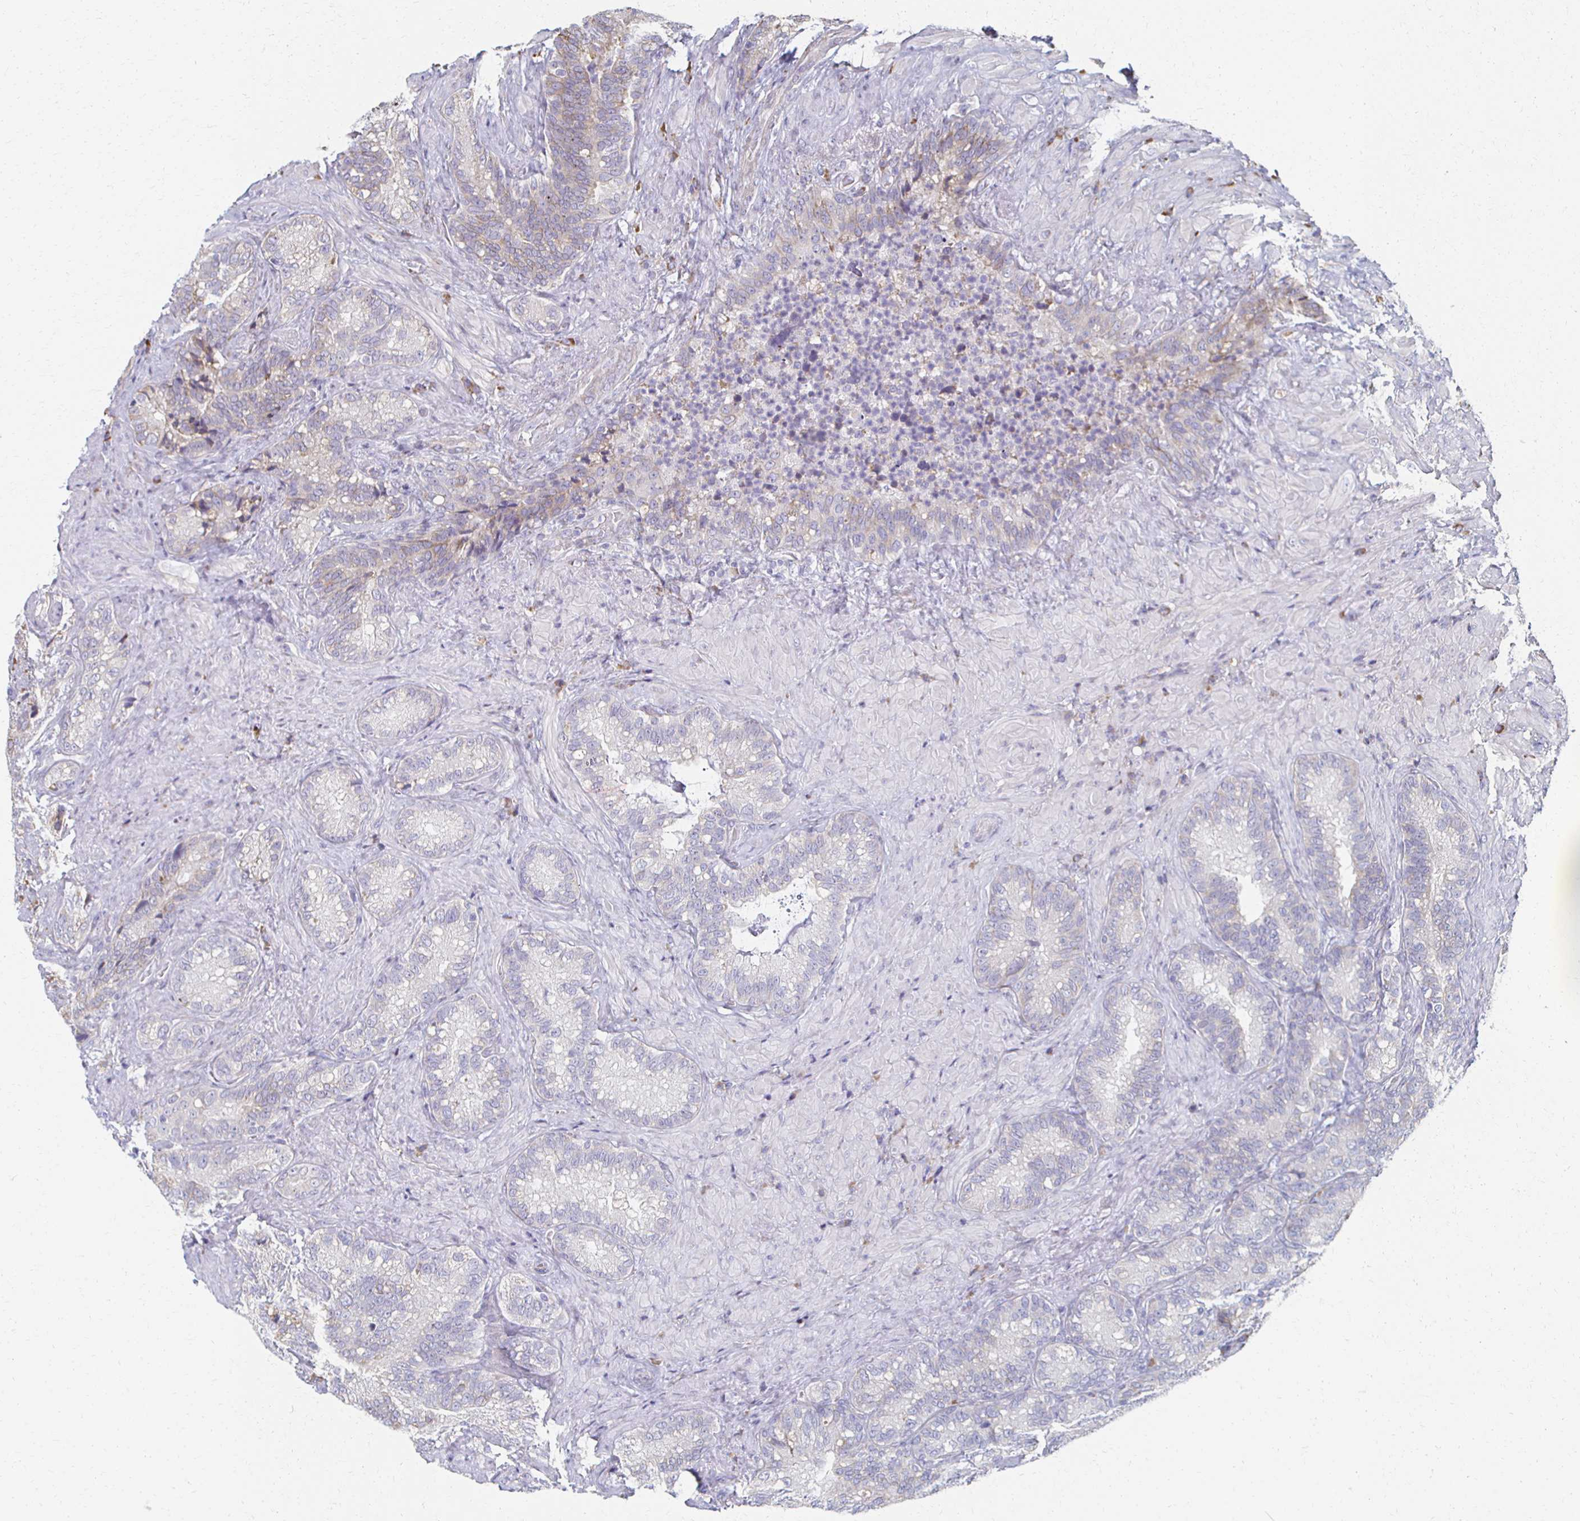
{"staining": {"intensity": "weak", "quantity": "<25%", "location": "cytoplasmic/membranous"}, "tissue": "seminal vesicle", "cell_type": "Glandular cells", "image_type": "normal", "snomed": [{"axis": "morphology", "description": "Normal tissue, NOS"}, {"axis": "topography", "description": "Seminal veicle"}], "caption": "The histopathology image demonstrates no staining of glandular cells in unremarkable seminal vesicle.", "gene": "ATP1A3", "patient": {"sex": "male", "age": 68}}